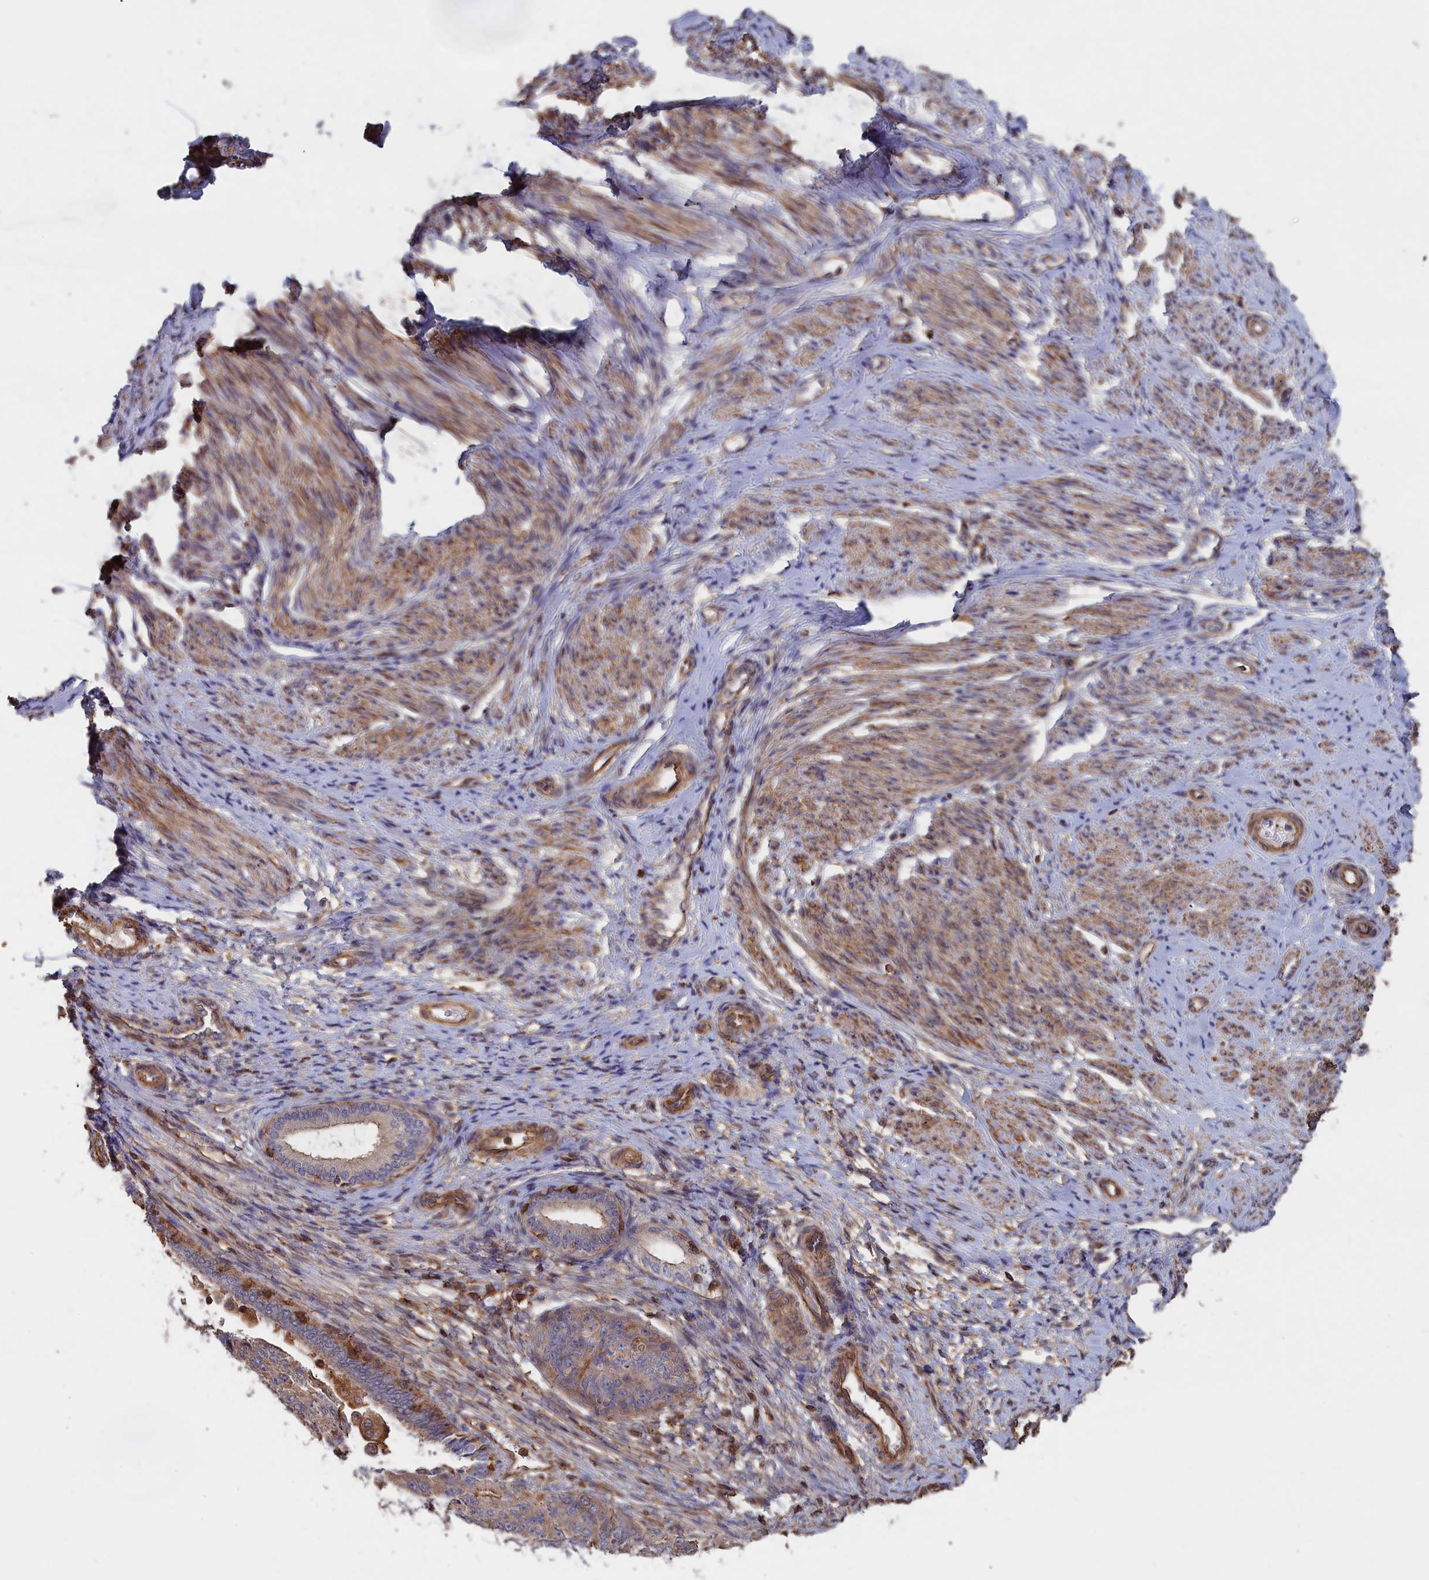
{"staining": {"intensity": "moderate", "quantity": "<25%", "location": "cytoplasmic/membranous"}, "tissue": "endometrial cancer", "cell_type": "Tumor cells", "image_type": "cancer", "snomed": [{"axis": "morphology", "description": "Adenocarcinoma, NOS"}, {"axis": "topography", "description": "Endometrium"}], "caption": "IHC image of endometrial adenocarcinoma stained for a protein (brown), which reveals low levels of moderate cytoplasmic/membranous expression in approximately <25% of tumor cells.", "gene": "ANKRD27", "patient": {"sex": "female", "age": 32}}